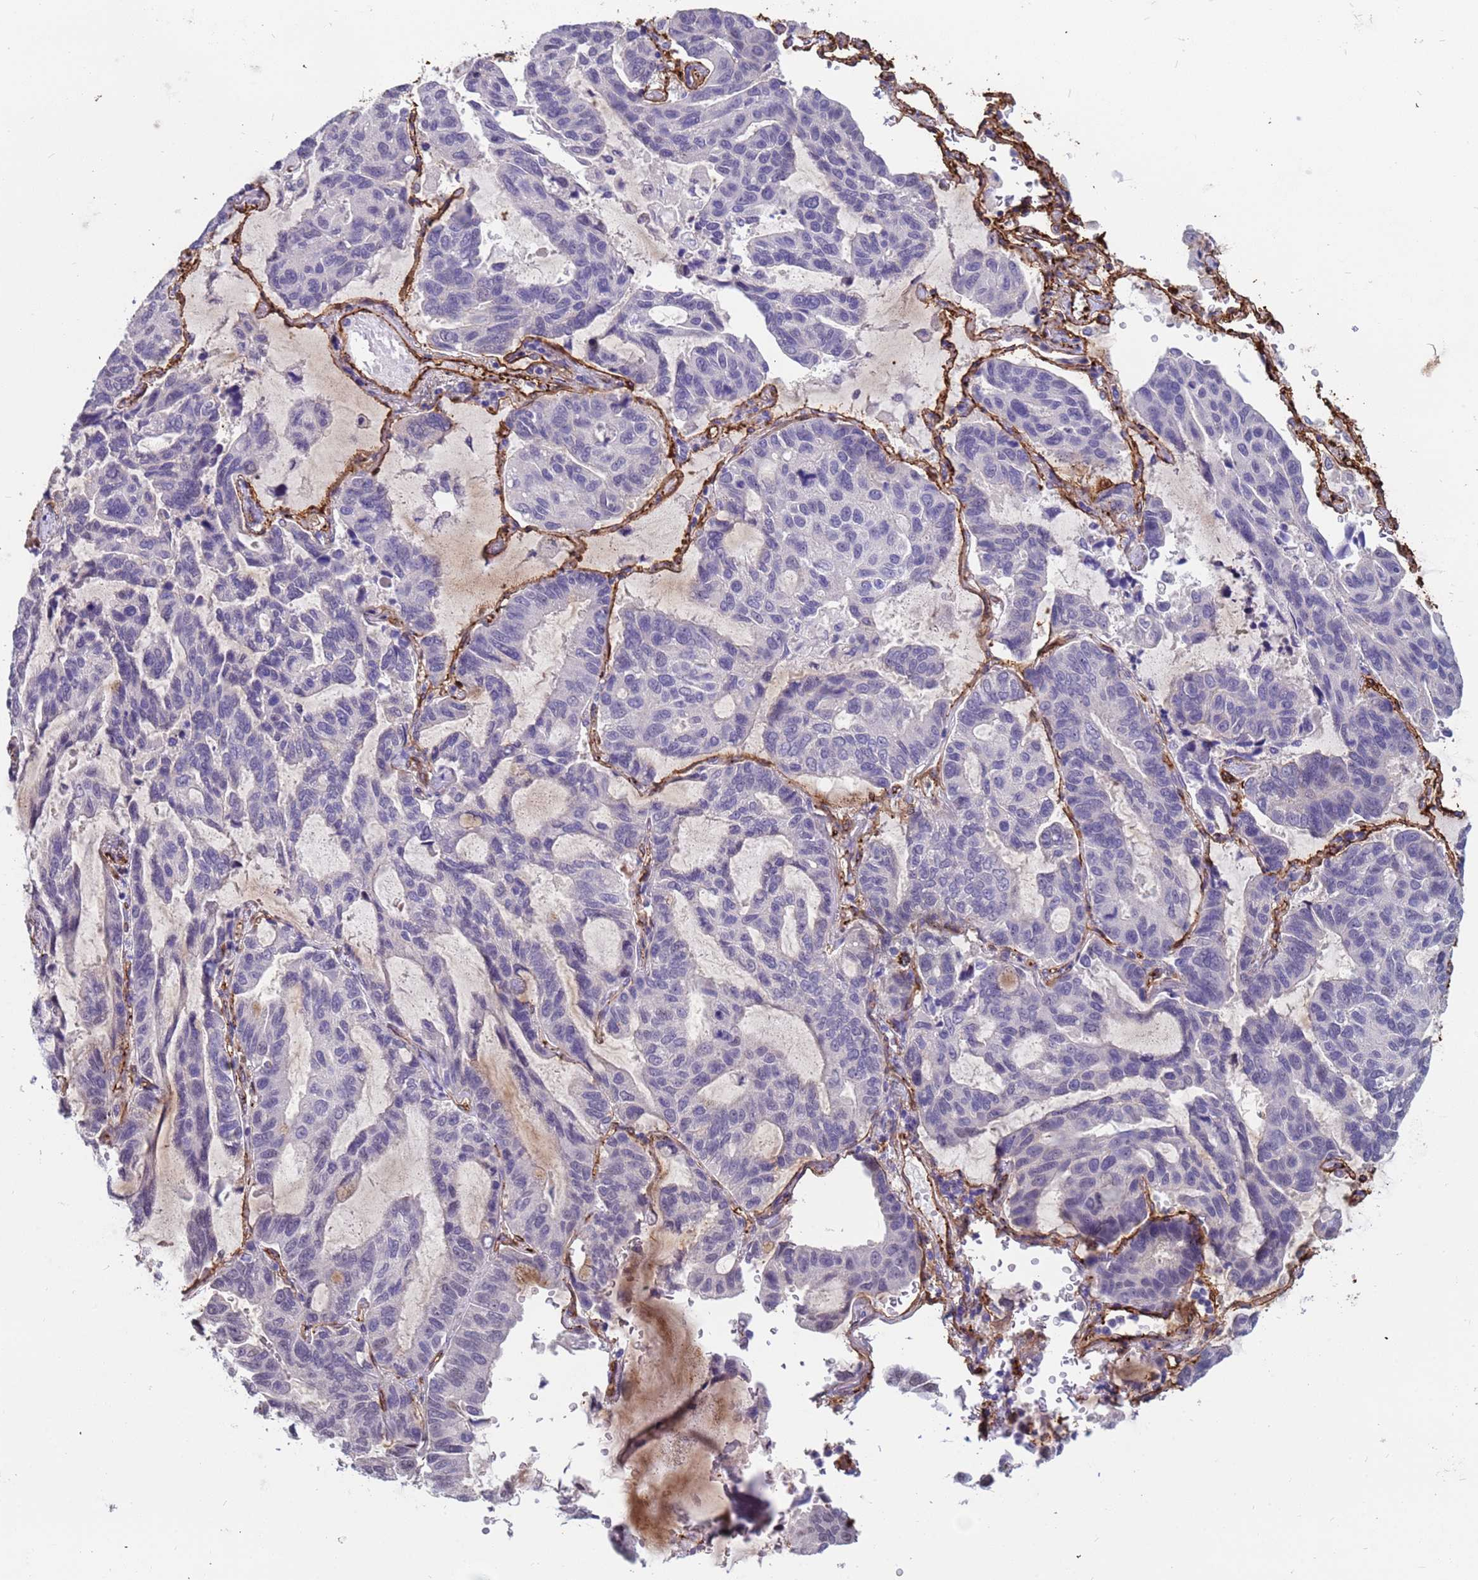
{"staining": {"intensity": "negative", "quantity": "none", "location": "none"}, "tissue": "lung cancer", "cell_type": "Tumor cells", "image_type": "cancer", "snomed": [{"axis": "morphology", "description": "Adenocarcinoma, NOS"}, {"axis": "topography", "description": "Lung"}], "caption": "The photomicrograph exhibits no staining of tumor cells in lung cancer (adenocarcinoma). Brightfield microscopy of immunohistochemistry stained with DAB (brown) and hematoxylin (blue), captured at high magnification.", "gene": "EHD2", "patient": {"sex": "male", "age": 64}}